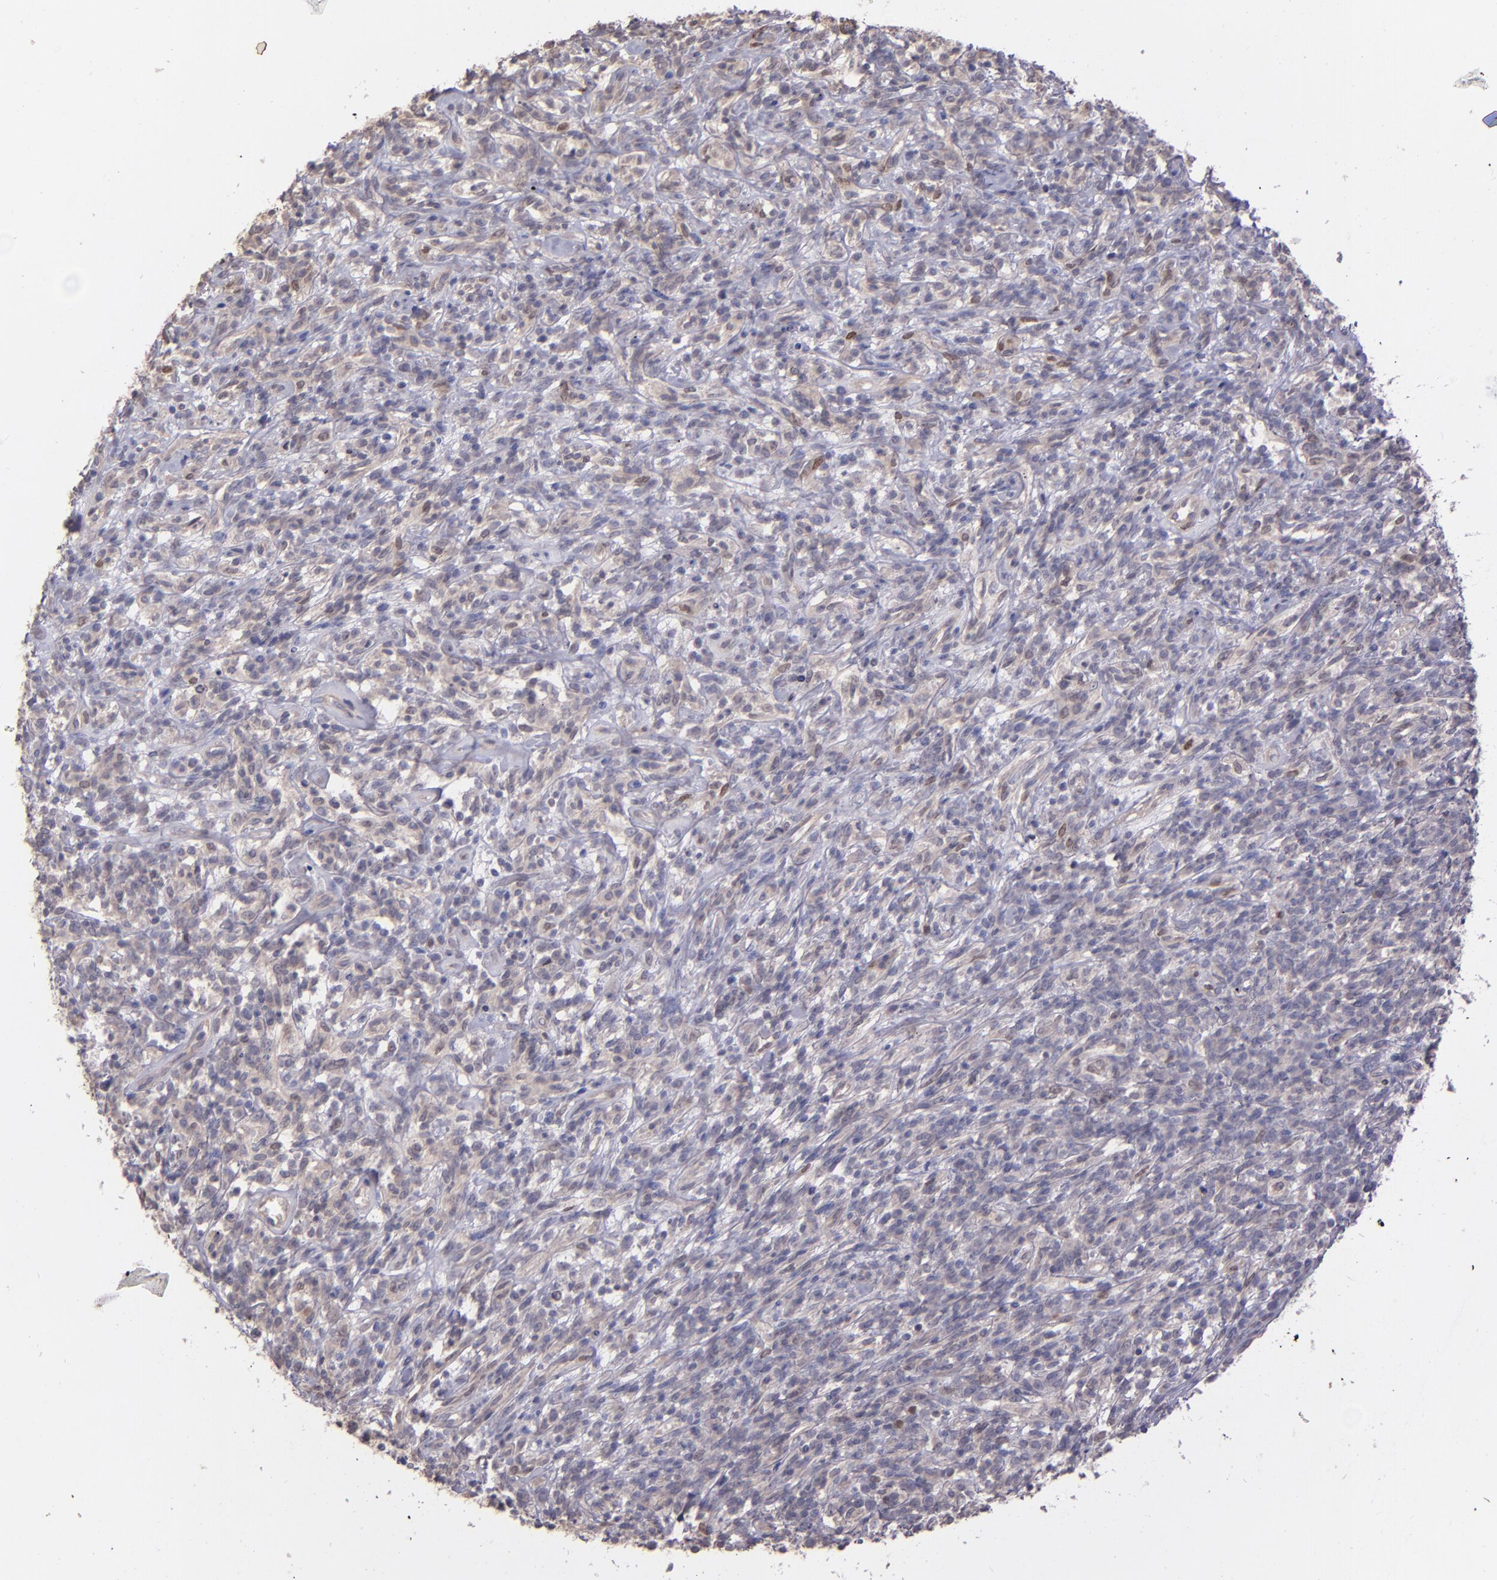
{"staining": {"intensity": "weak", "quantity": "<25%", "location": "cytoplasmic/membranous"}, "tissue": "lymphoma", "cell_type": "Tumor cells", "image_type": "cancer", "snomed": [{"axis": "morphology", "description": "Malignant lymphoma, non-Hodgkin's type, High grade"}, {"axis": "topography", "description": "Lymph node"}], "caption": "Human malignant lymphoma, non-Hodgkin's type (high-grade) stained for a protein using IHC exhibits no positivity in tumor cells.", "gene": "NUP62CL", "patient": {"sex": "female", "age": 73}}